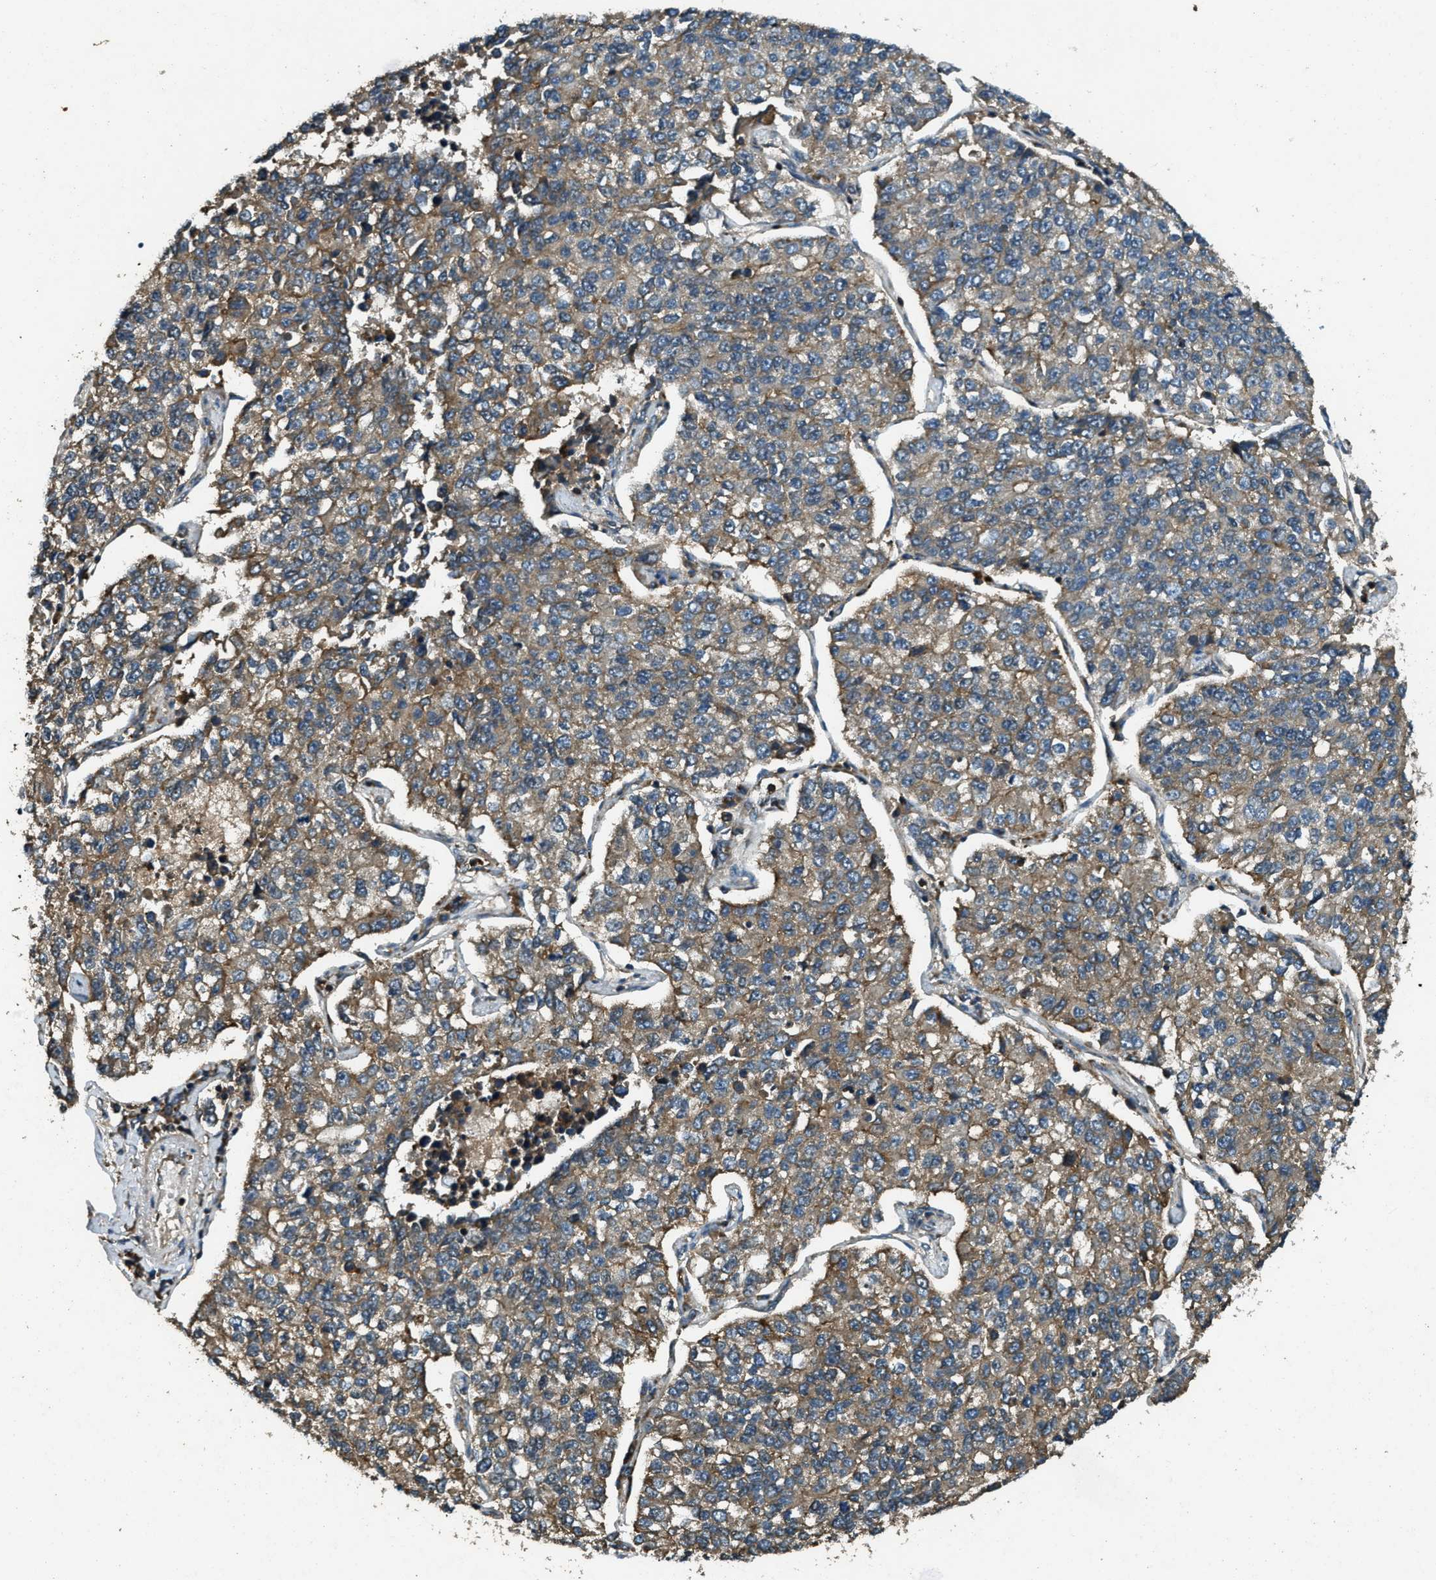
{"staining": {"intensity": "weak", "quantity": ">75%", "location": "cytoplasmic/membranous"}, "tissue": "lung cancer", "cell_type": "Tumor cells", "image_type": "cancer", "snomed": [{"axis": "morphology", "description": "Adenocarcinoma, NOS"}, {"axis": "topography", "description": "Lung"}], "caption": "Weak cytoplasmic/membranous expression is seen in approximately >75% of tumor cells in lung cancer.", "gene": "ATP8B1", "patient": {"sex": "male", "age": 49}}